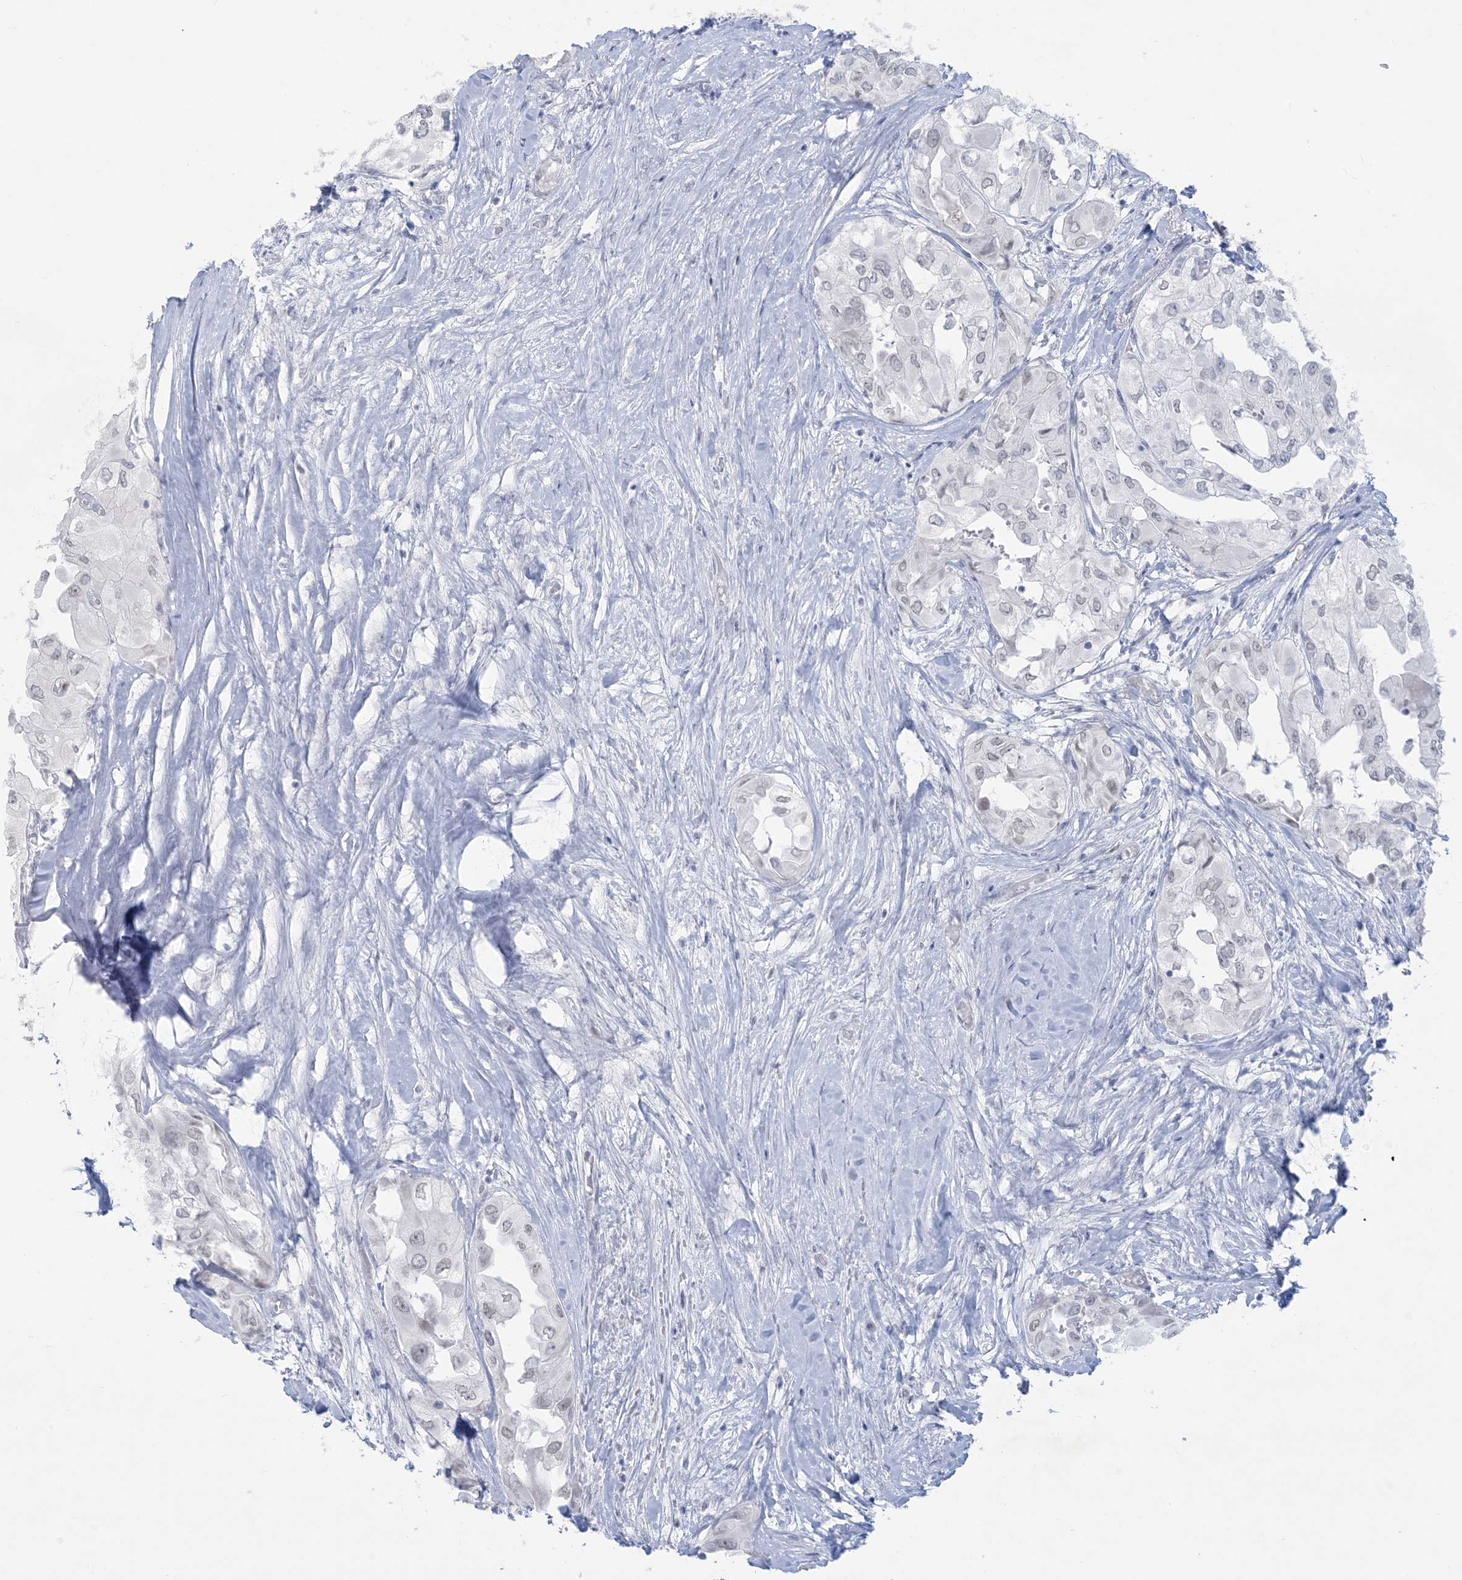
{"staining": {"intensity": "negative", "quantity": "none", "location": "none"}, "tissue": "thyroid cancer", "cell_type": "Tumor cells", "image_type": "cancer", "snomed": [{"axis": "morphology", "description": "Papillary adenocarcinoma, NOS"}, {"axis": "topography", "description": "Thyroid gland"}], "caption": "Tumor cells show no significant staining in thyroid cancer.", "gene": "HOMEZ", "patient": {"sex": "female", "age": 59}}